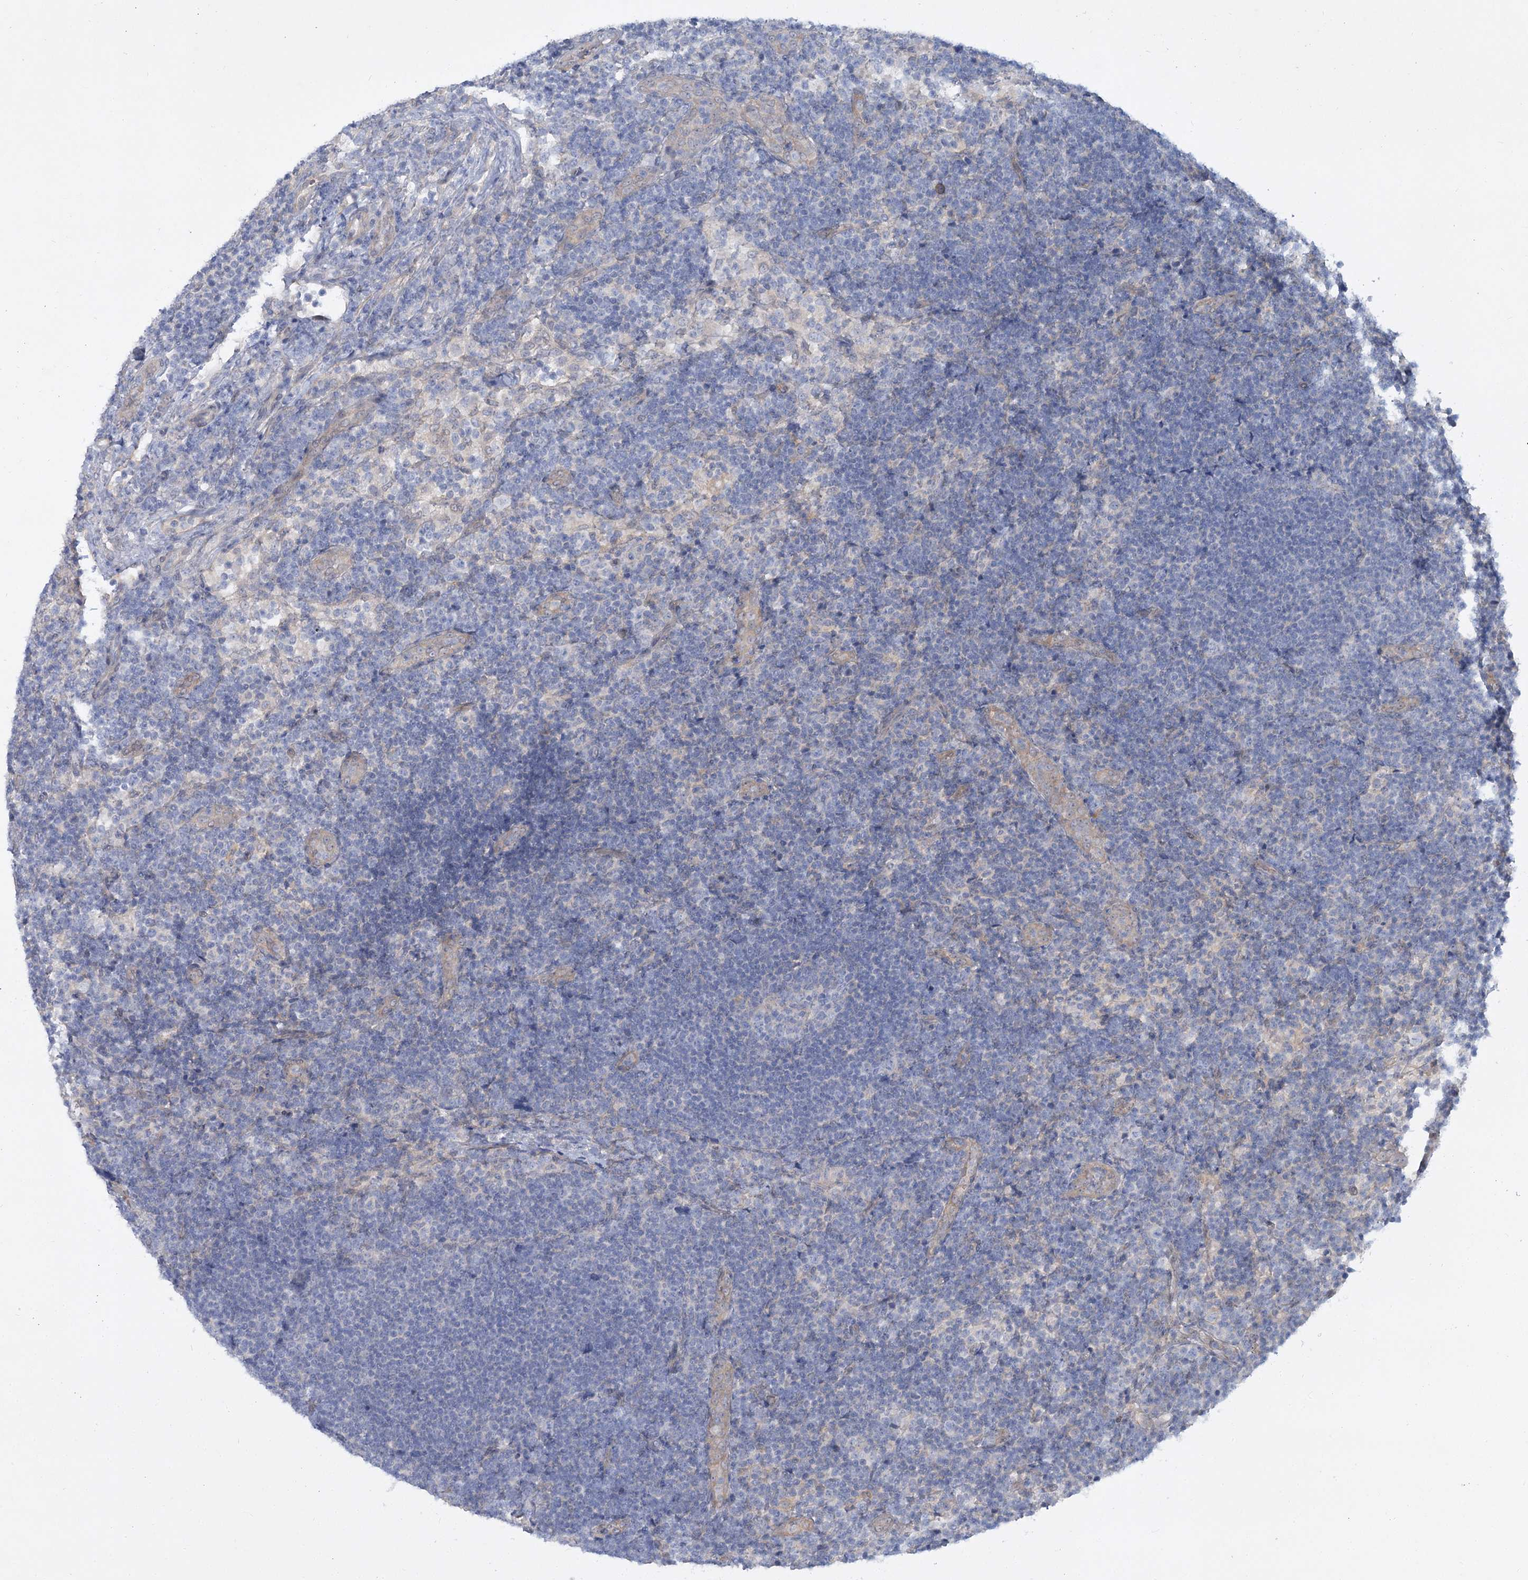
{"staining": {"intensity": "negative", "quantity": "none", "location": "none"}, "tissue": "lymph node", "cell_type": "Germinal center cells", "image_type": "normal", "snomed": [{"axis": "morphology", "description": "Normal tissue, NOS"}, {"axis": "topography", "description": "Lymph node"}], "caption": "Immunohistochemical staining of benign human lymph node displays no significant expression in germinal center cells. (DAB immunohistochemistry with hematoxylin counter stain).", "gene": "AAMDC", "patient": {"sex": "female", "age": 22}}